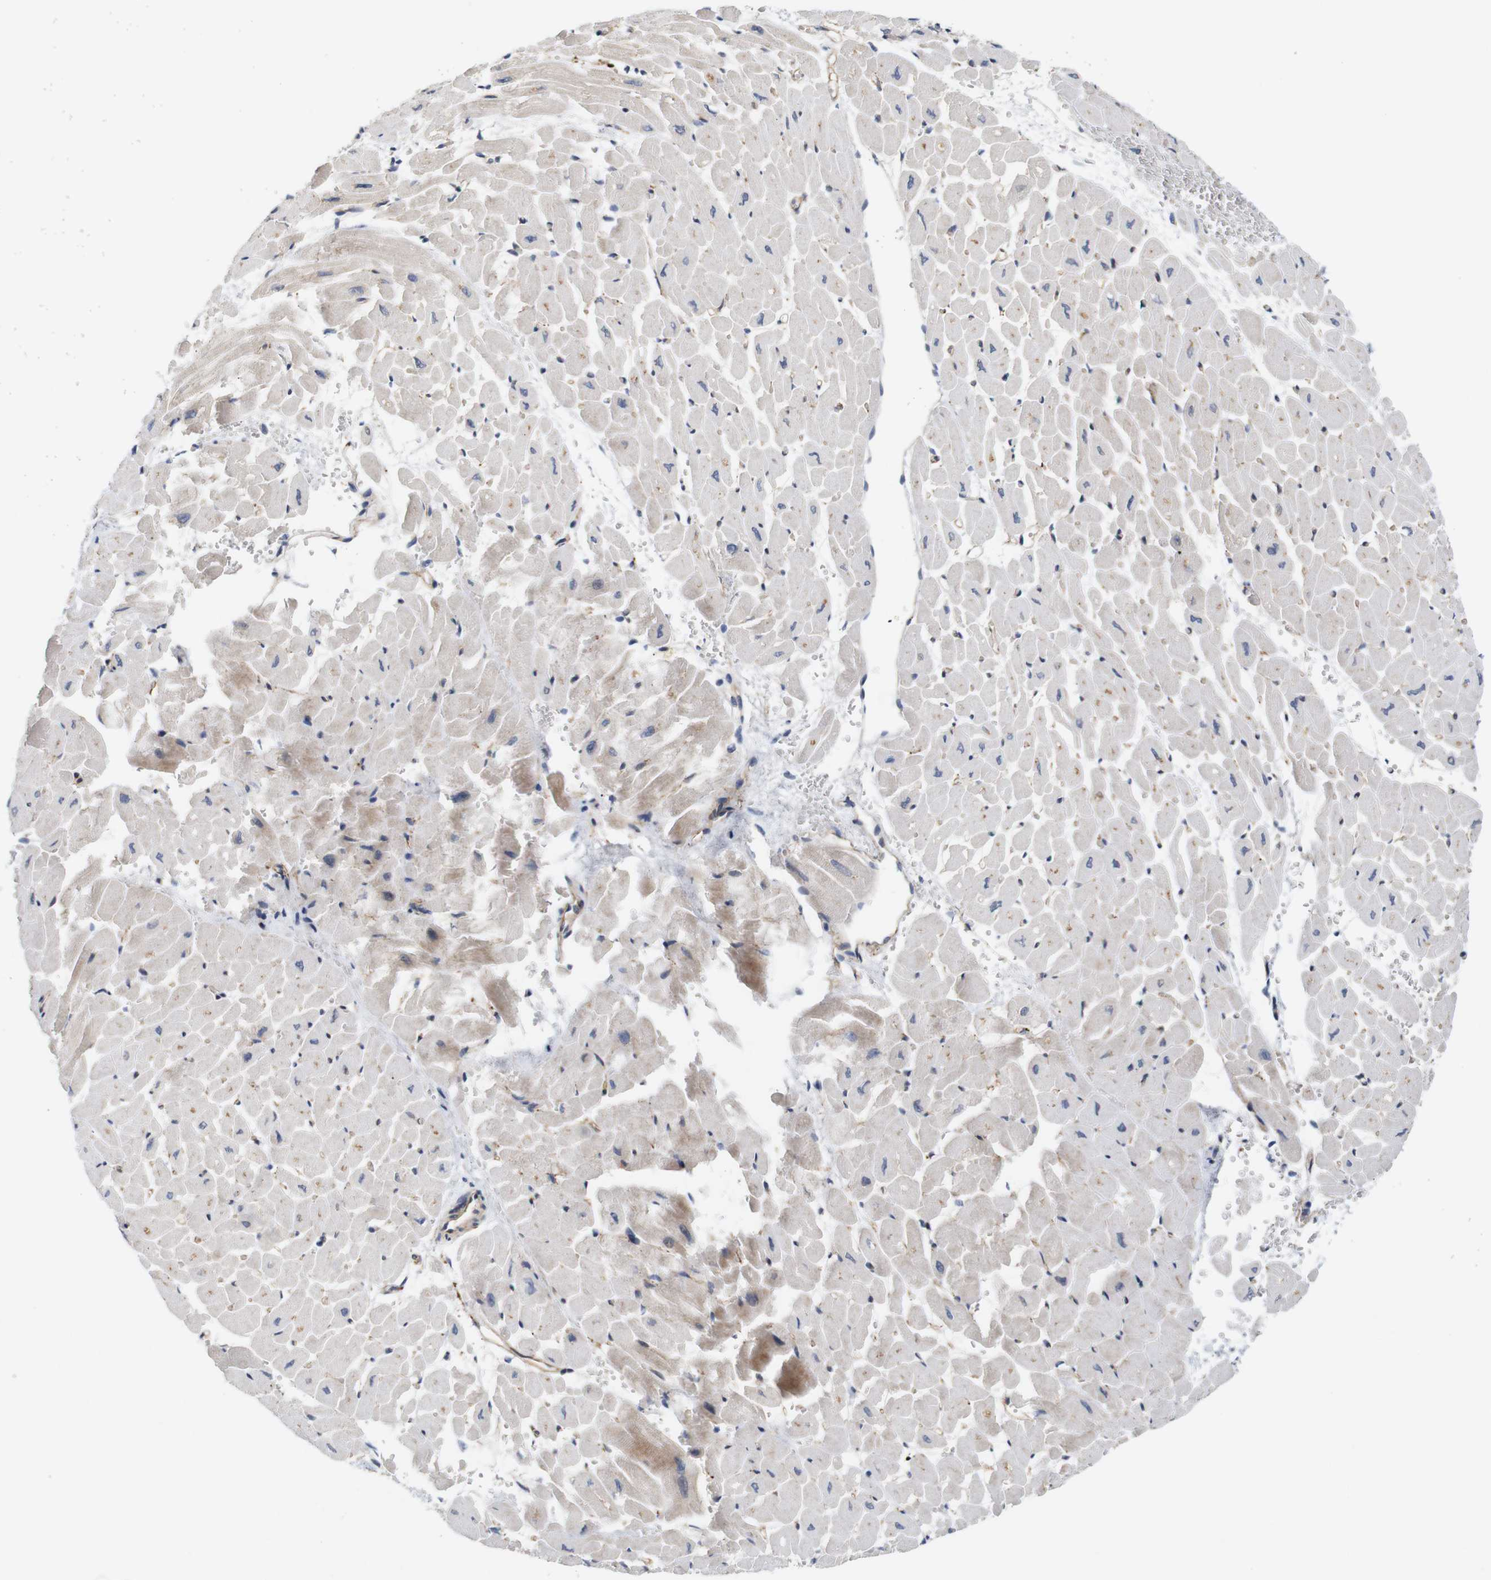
{"staining": {"intensity": "moderate", "quantity": "<25%", "location": "cytoplasmic/membranous"}, "tissue": "heart muscle", "cell_type": "Cardiomyocytes", "image_type": "normal", "snomed": [{"axis": "morphology", "description": "Normal tissue, NOS"}, {"axis": "topography", "description": "Heart"}], "caption": "This image exhibits immunohistochemistry staining of benign heart muscle, with low moderate cytoplasmic/membranous expression in about <25% of cardiomyocytes.", "gene": "CYB561", "patient": {"sex": "male", "age": 45}}